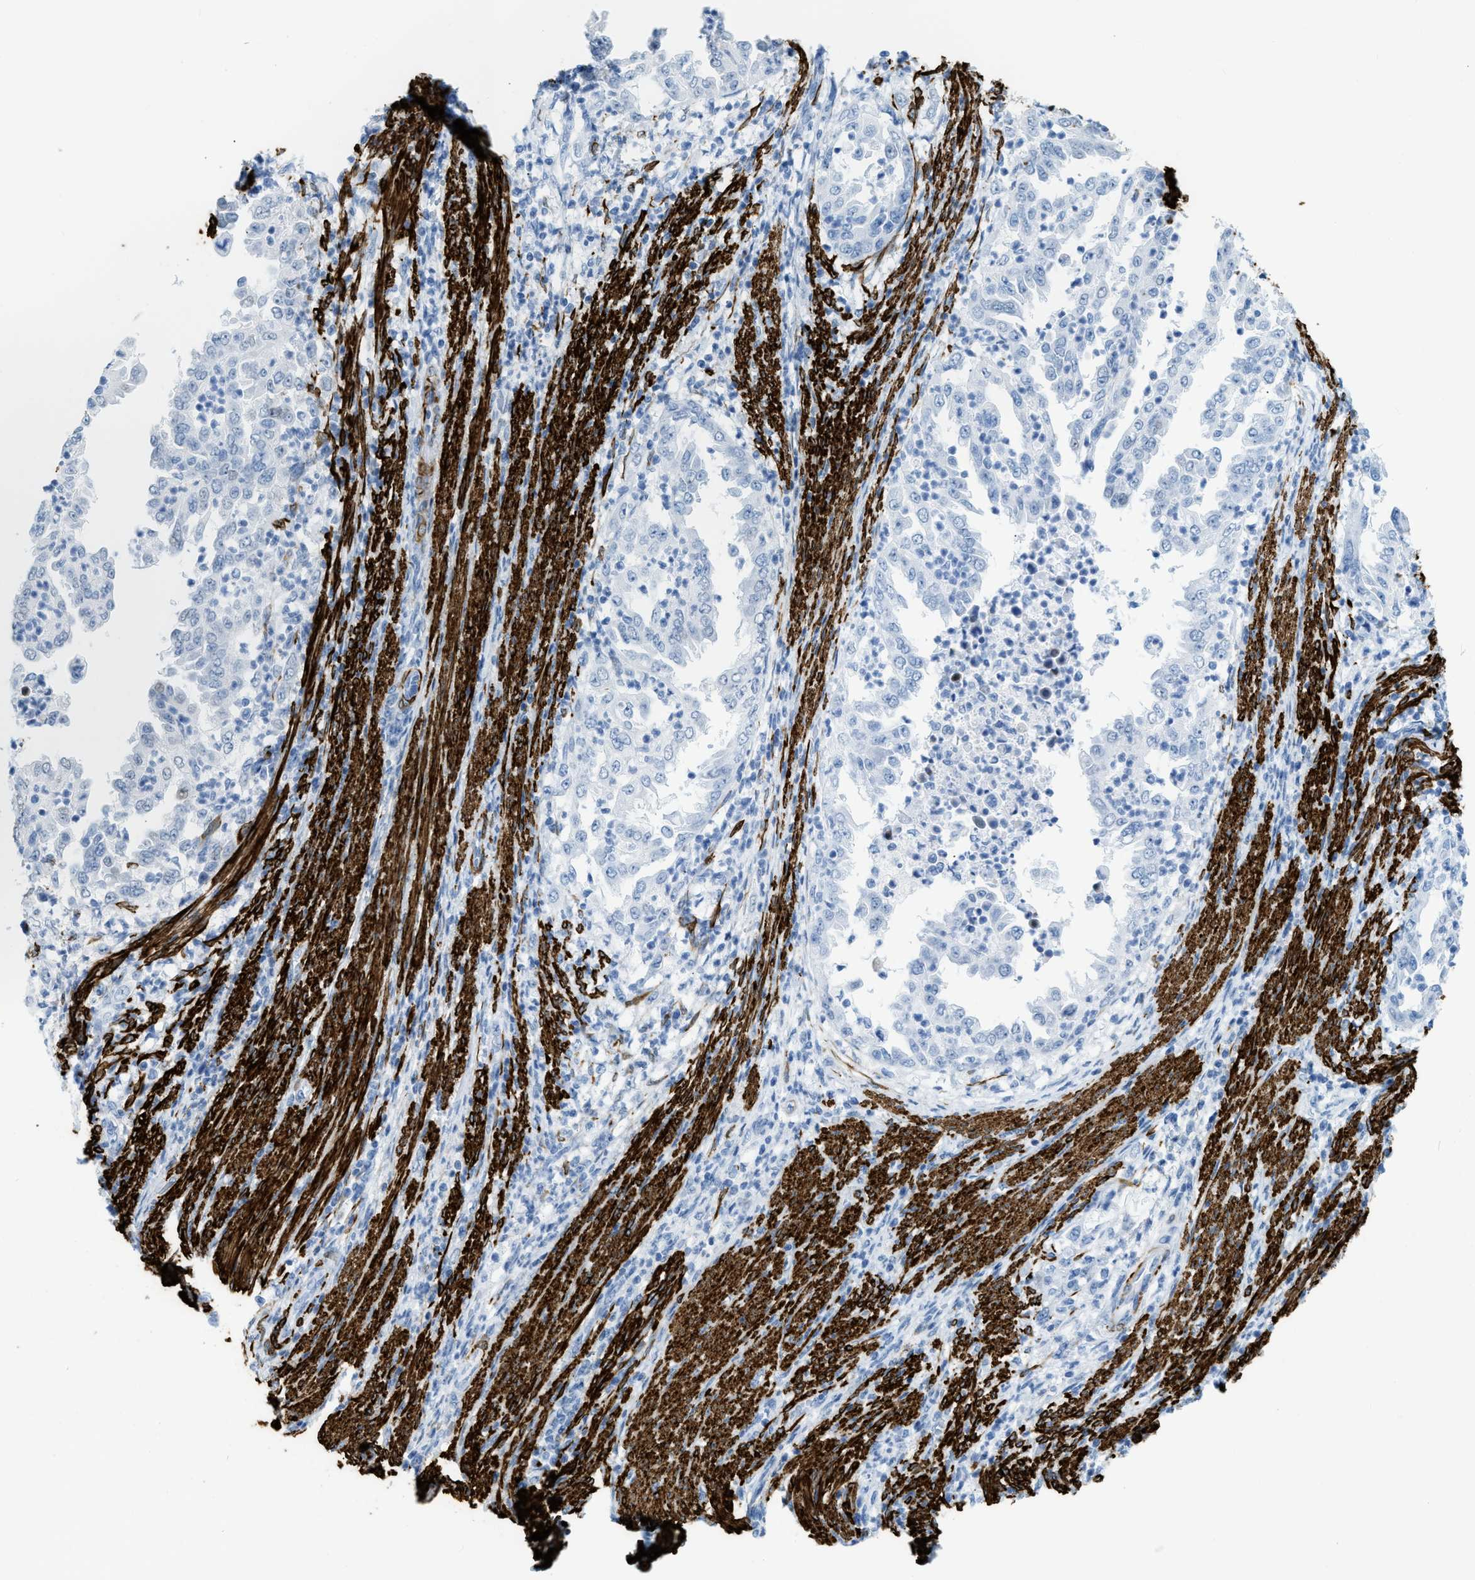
{"staining": {"intensity": "negative", "quantity": "none", "location": "none"}, "tissue": "endometrial cancer", "cell_type": "Tumor cells", "image_type": "cancer", "snomed": [{"axis": "morphology", "description": "Adenocarcinoma, NOS"}, {"axis": "topography", "description": "Endometrium"}], "caption": "This is an immunohistochemistry (IHC) micrograph of human endometrial adenocarcinoma. There is no expression in tumor cells.", "gene": "DES", "patient": {"sex": "female", "age": 85}}